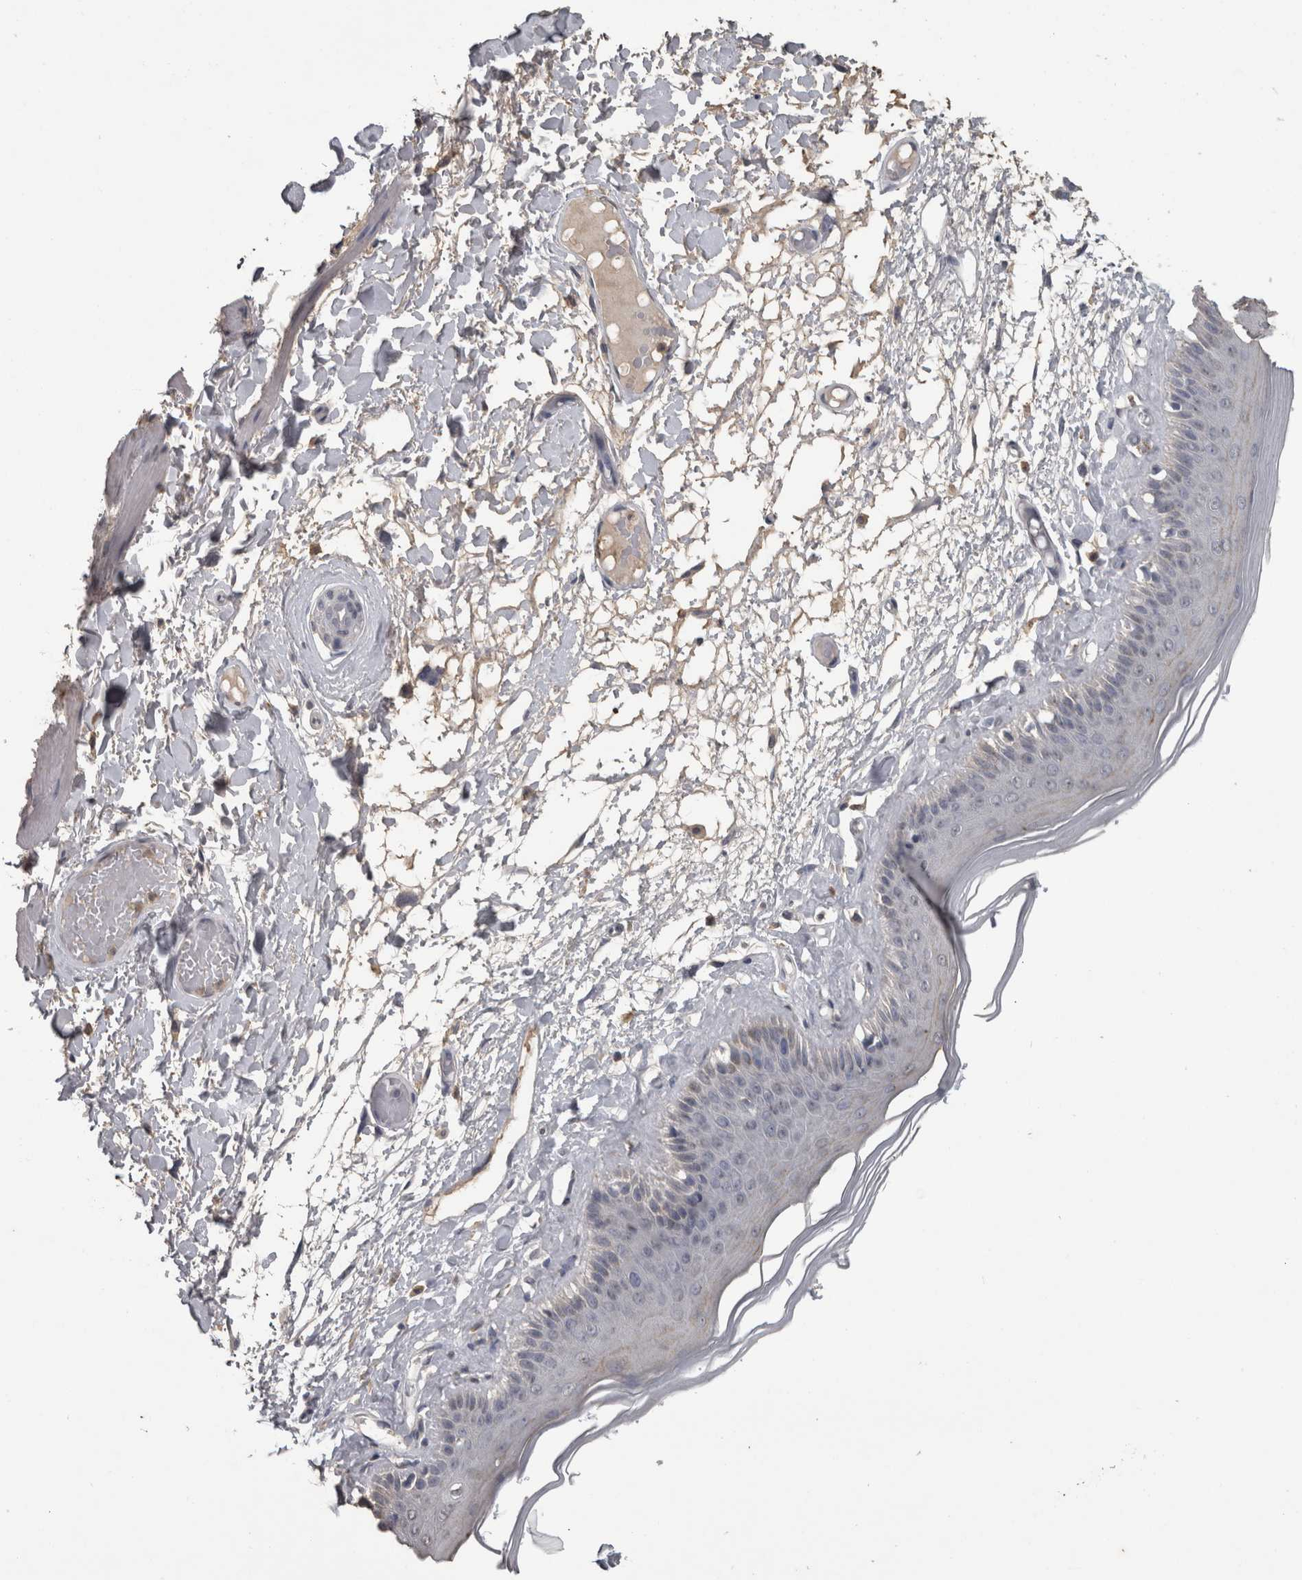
{"staining": {"intensity": "negative", "quantity": "none", "location": "none"}, "tissue": "skin", "cell_type": "Epidermal cells", "image_type": "normal", "snomed": [{"axis": "morphology", "description": "Normal tissue, NOS"}, {"axis": "topography", "description": "Vulva"}], "caption": "Immunohistochemistry (IHC) of unremarkable human skin exhibits no staining in epidermal cells.", "gene": "PIK3AP1", "patient": {"sex": "female", "age": 73}}